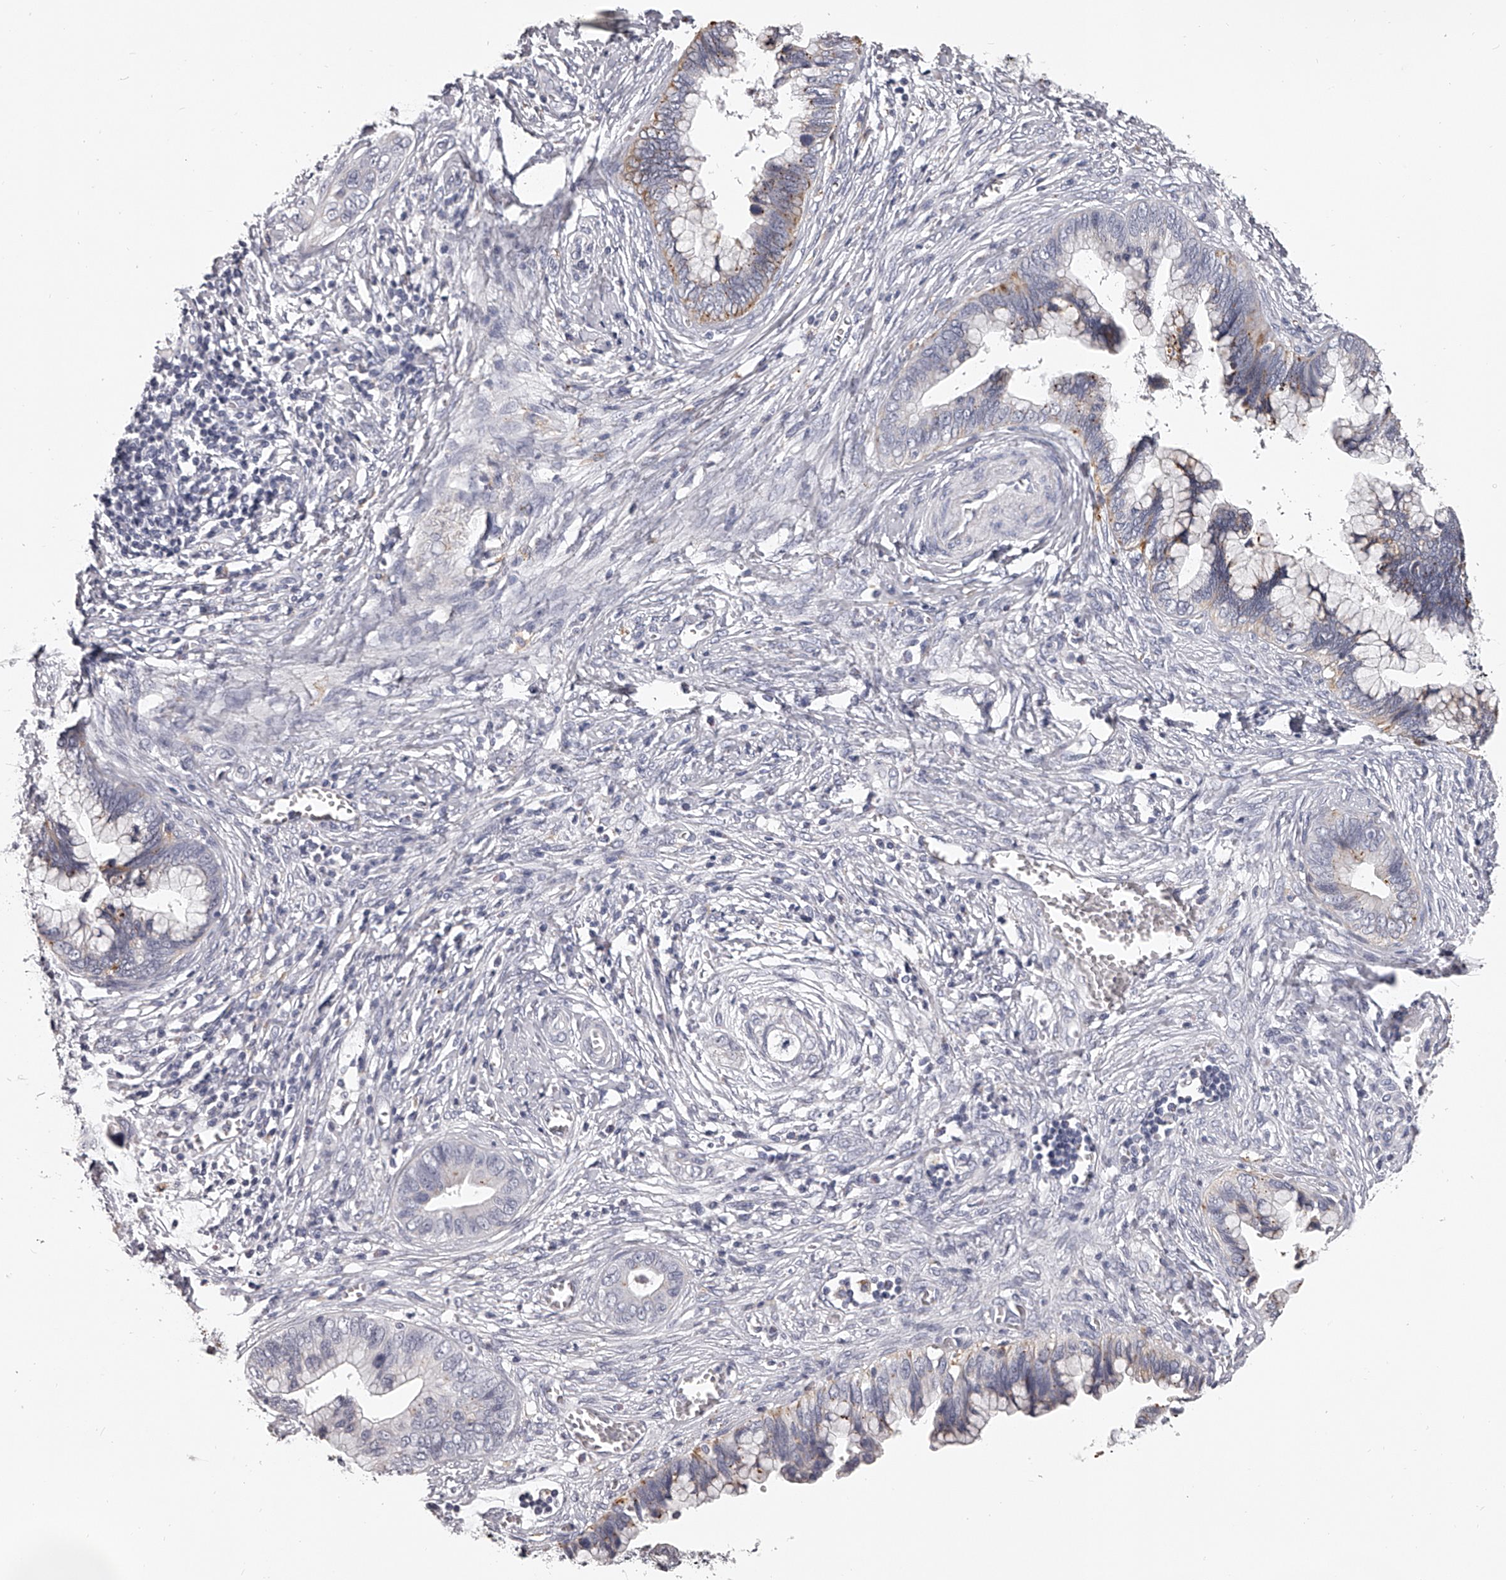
{"staining": {"intensity": "weak", "quantity": "<25%", "location": "cytoplasmic/membranous"}, "tissue": "cervical cancer", "cell_type": "Tumor cells", "image_type": "cancer", "snomed": [{"axis": "morphology", "description": "Adenocarcinoma, NOS"}, {"axis": "topography", "description": "Cervix"}], "caption": "Adenocarcinoma (cervical) was stained to show a protein in brown. There is no significant expression in tumor cells.", "gene": "DMRT1", "patient": {"sex": "female", "age": 44}}